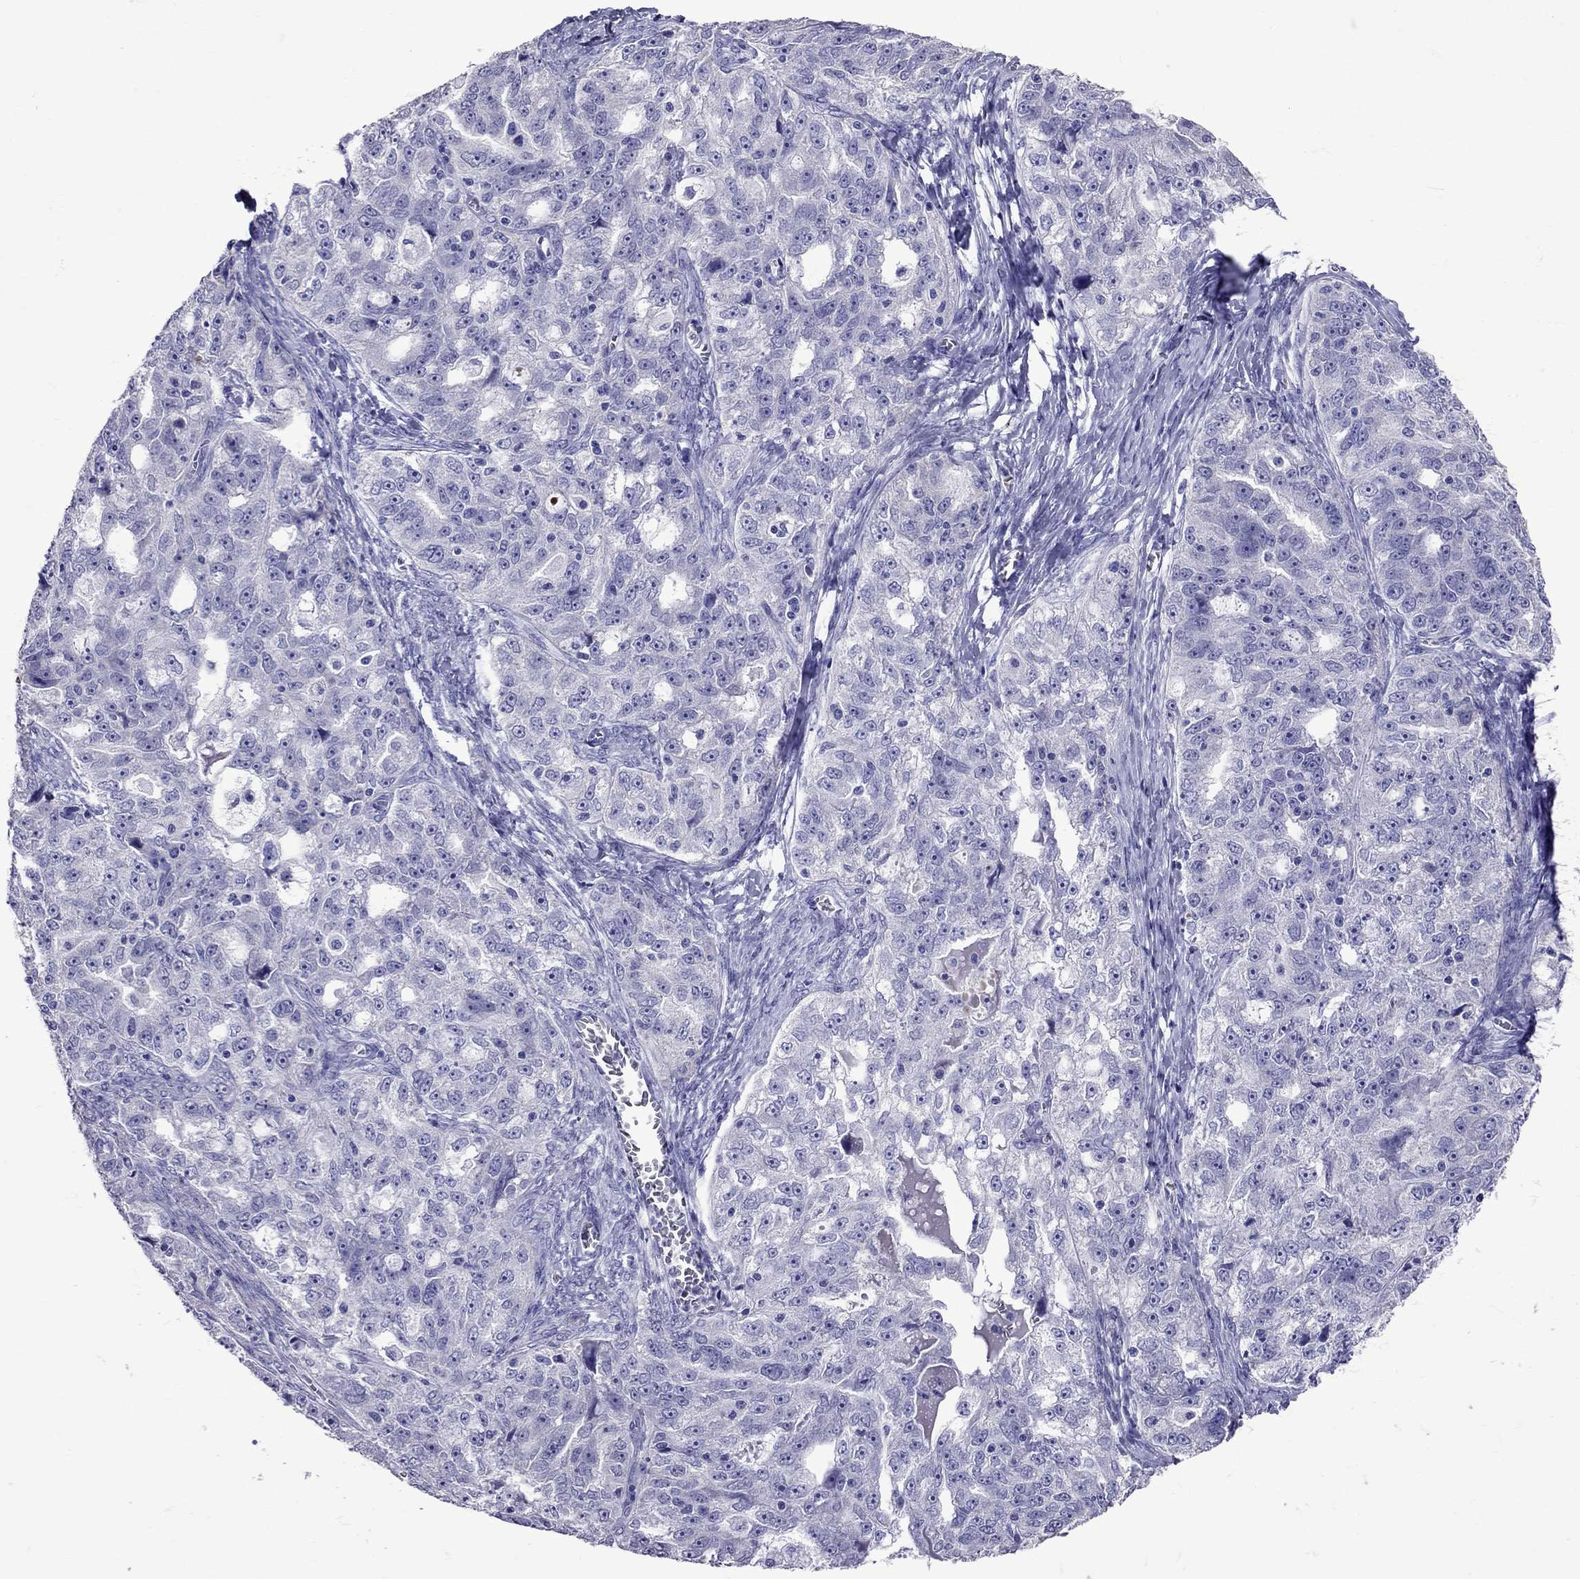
{"staining": {"intensity": "negative", "quantity": "none", "location": "none"}, "tissue": "ovarian cancer", "cell_type": "Tumor cells", "image_type": "cancer", "snomed": [{"axis": "morphology", "description": "Cystadenocarcinoma, serous, NOS"}, {"axis": "topography", "description": "Ovary"}], "caption": "An immunohistochemistry (IHC) image of serous cystadenocarcinoma (ovarian) is shown. There is no staining in tumor cells of serous cystadenocarcinoma (ovarian).", "gene": "TBR1", "patient": {"sex": "female", "age": 51}}